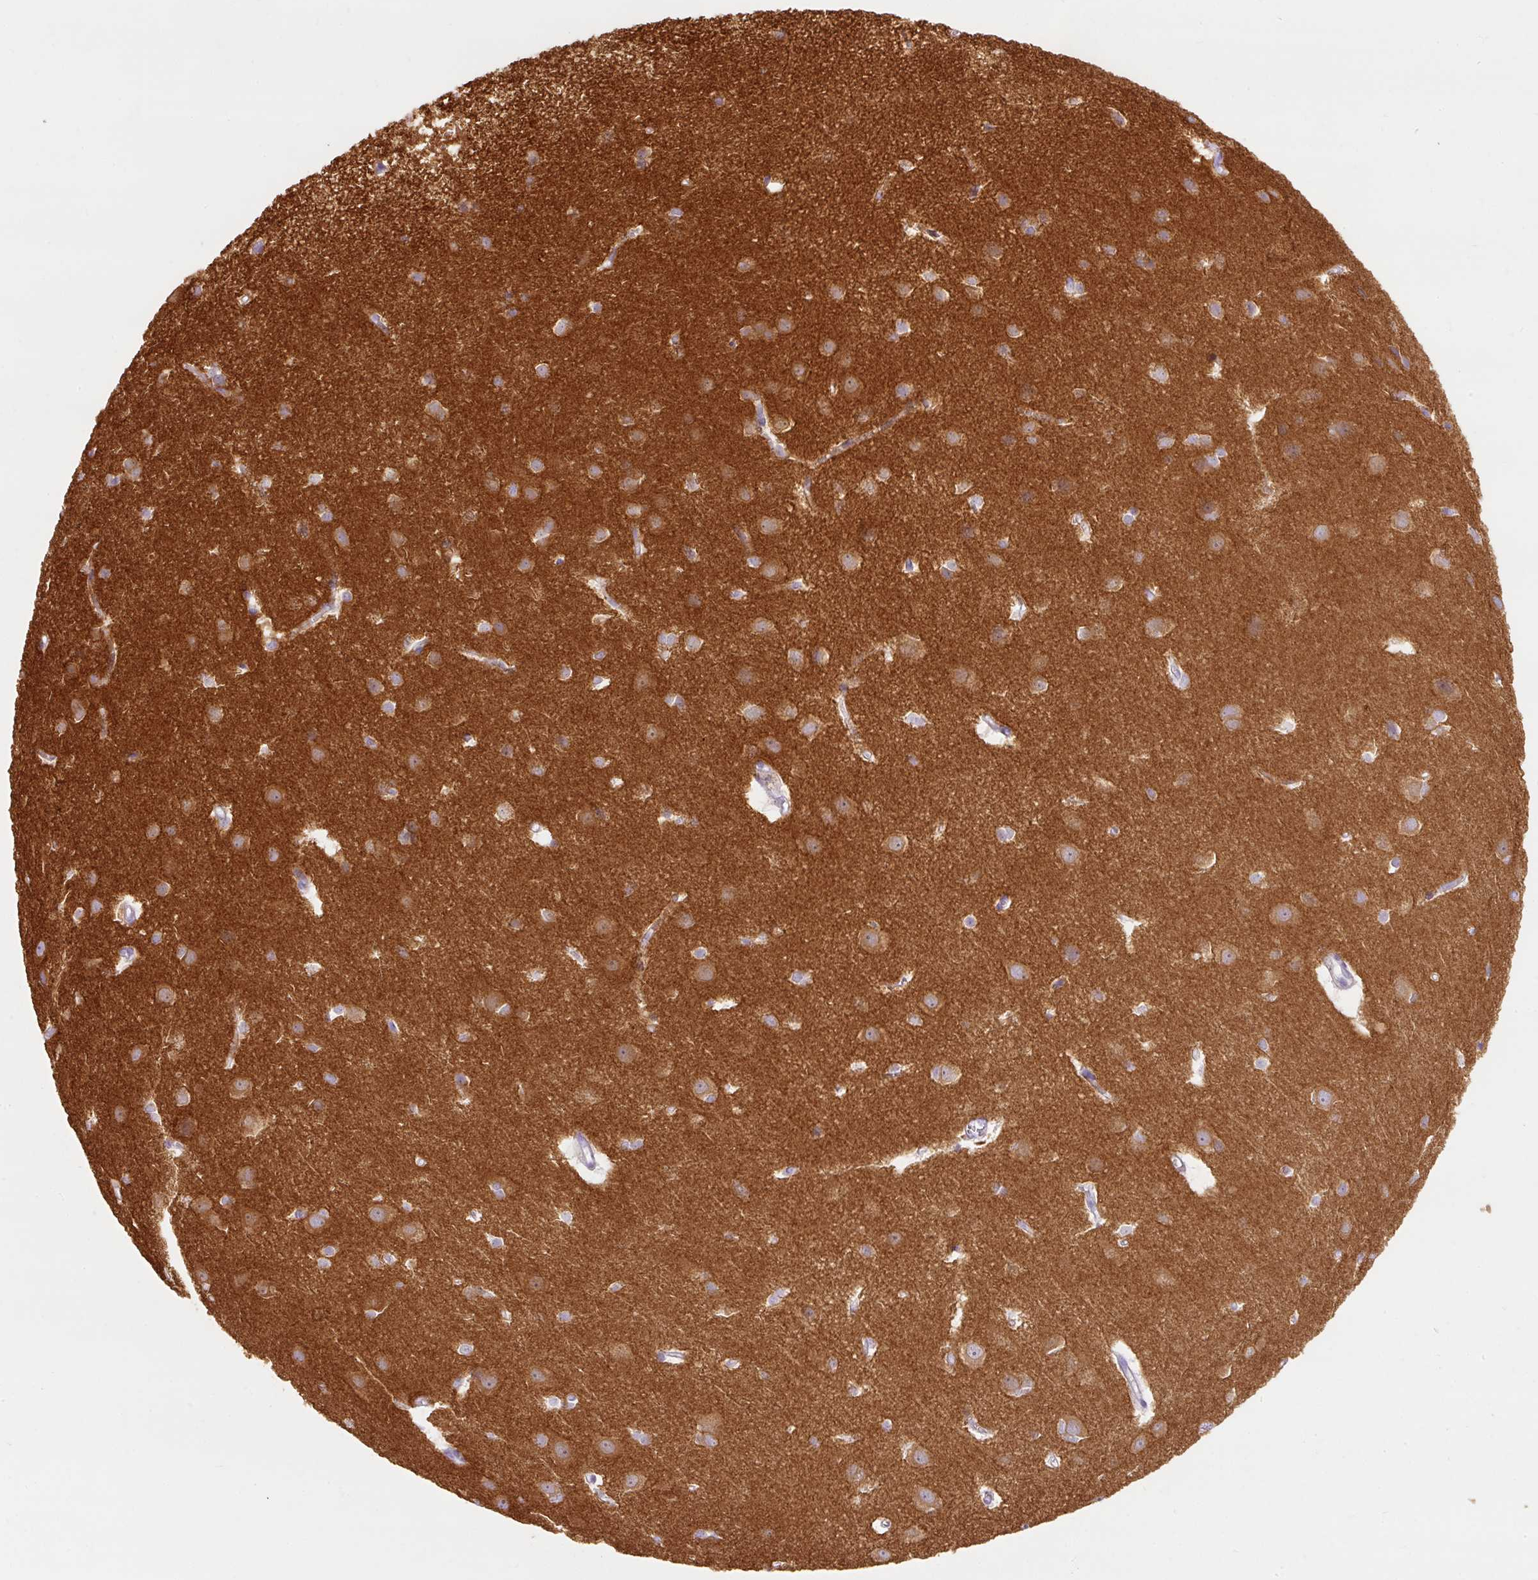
{"staining": {"intensity": "negative", "quantity": "none", "location": "none"}, "tissue": "cerebral cortex", "cell_type": "Endothelial cells", "image_type": "normal", "snomed": [{"axis": "morphology", "description": "Normal tissue, NOS"}, {"axis": "topography", "description": "Cerebral cortex"}], "caption": "The immunohistochemistry (IHC) histopathology image has no significant positivity in endothelial cells of cerebral cortex.", "gene": "DNM1", "patient": {"sex": "male", "age": 37}}